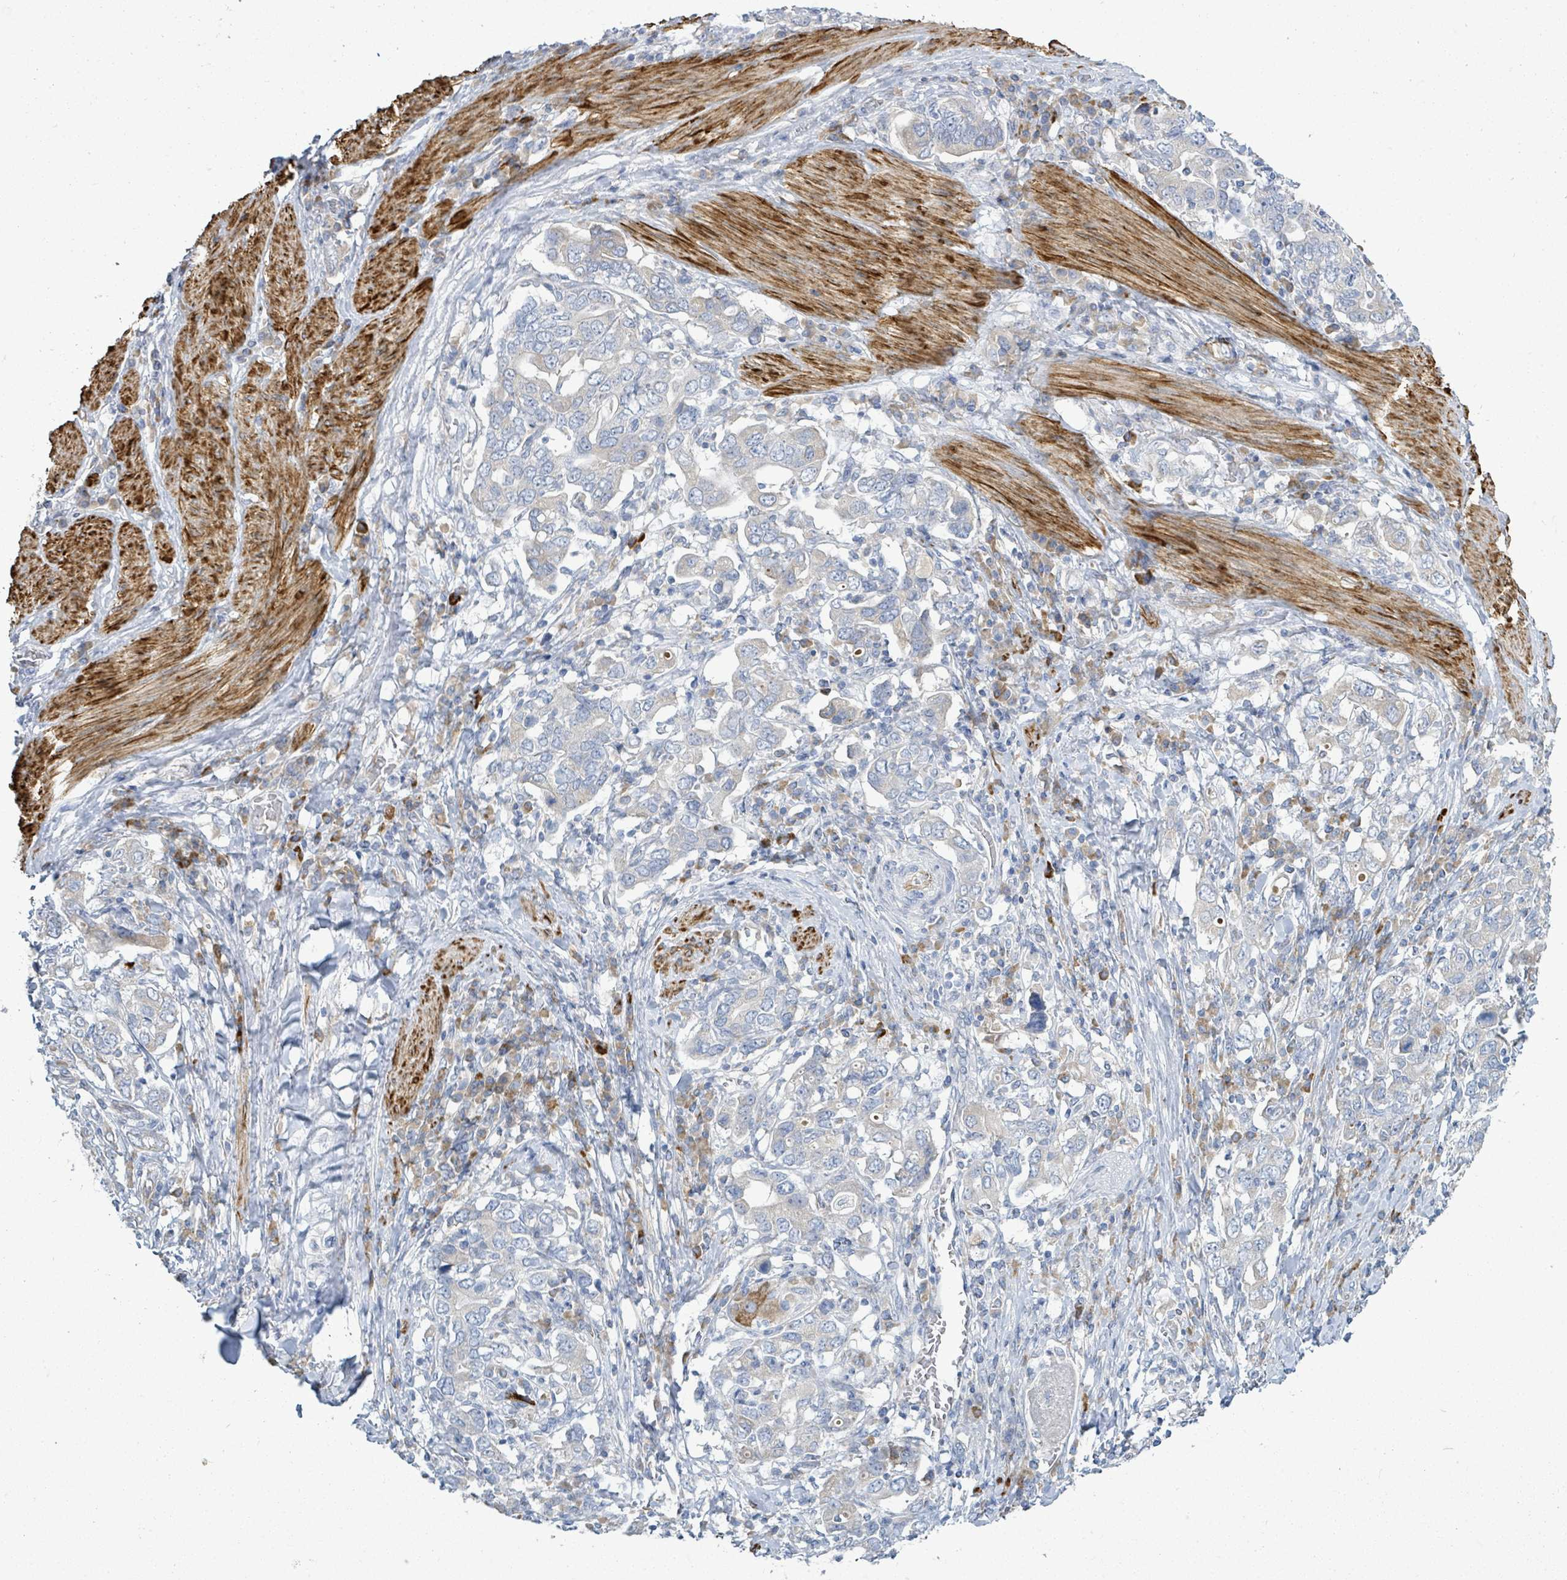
{"staining": {"intensity": "negative", "quantity": "none", "location": "none"}, "tissue": "stomach cancer", "cell_type": "Tumor cells", "image_type": "cancer", "snomed": [{"axis": "morphology", "description": "Adenocarcinoma, NOS"}, {"axis": "topography", "description": "Stomach, upper"}, {"axis": "topography", "description": "Stomach"}], "caption": "Immunohistochemistry histopathology image of neoplastic tissue: stomach adenocarcinoma stained with DAB demonstrates no significant protein positivity in tumor cells.", "gene": "SIRPB1", "patient": {"sex": "male", "age": 62}}